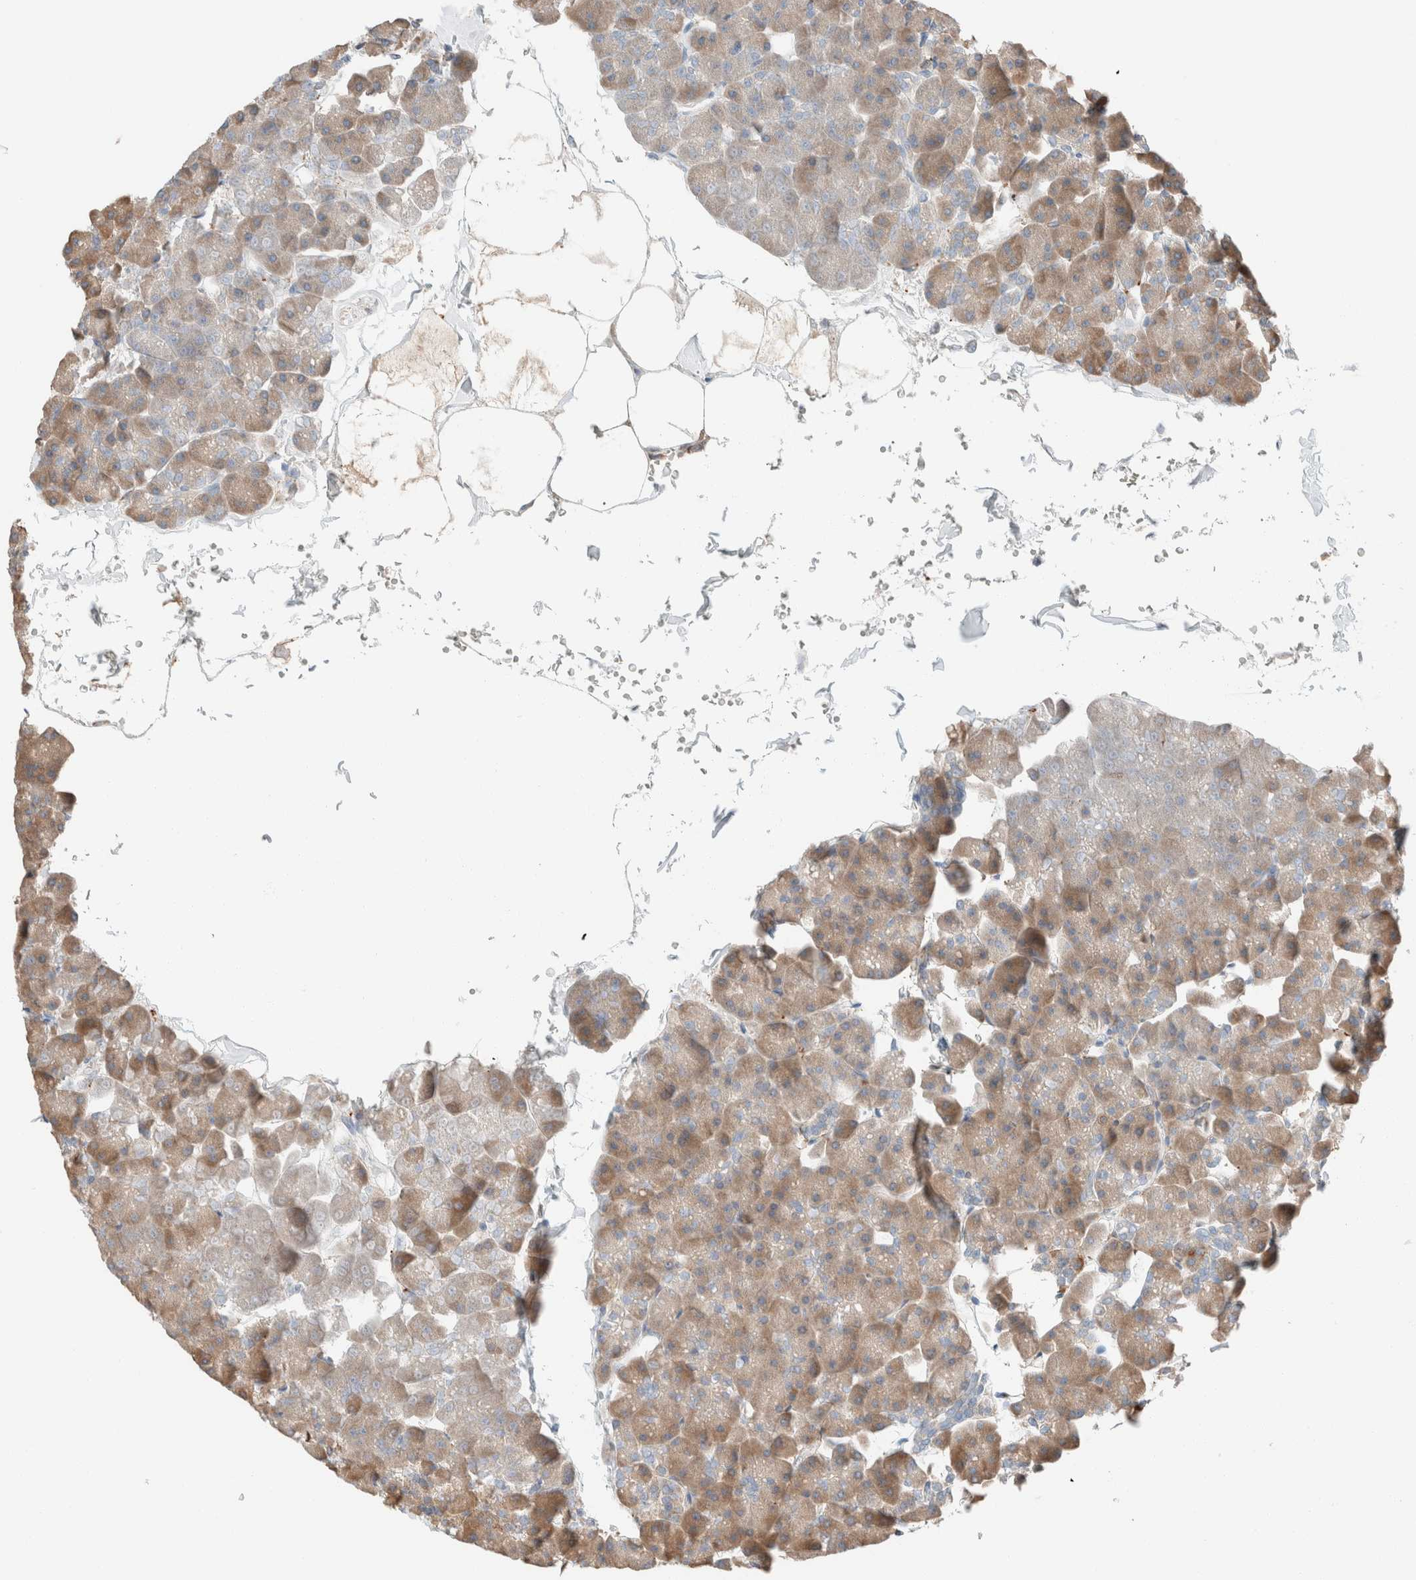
{"staining": {"intensity": "moderate", "quantity": ">75%", "location": "cytoplasmic/membranous"}, "tissue": "pancreas", "cell_type": "Exocrine glandular cells", "image_type": "normal", "snomed": [{"axis": "morphology", "description": "Normal tissue, NOS"}, {"axis": "topography", "description": "Pancreas"}], "caption": "A medium amount of moderate cytoplasmic/membranous expression is present in about >75% of exocrine glandular cells in unremarkable pancreas.", "gene": "PCM1", "patient": {"sex": "male", "age": 35}}